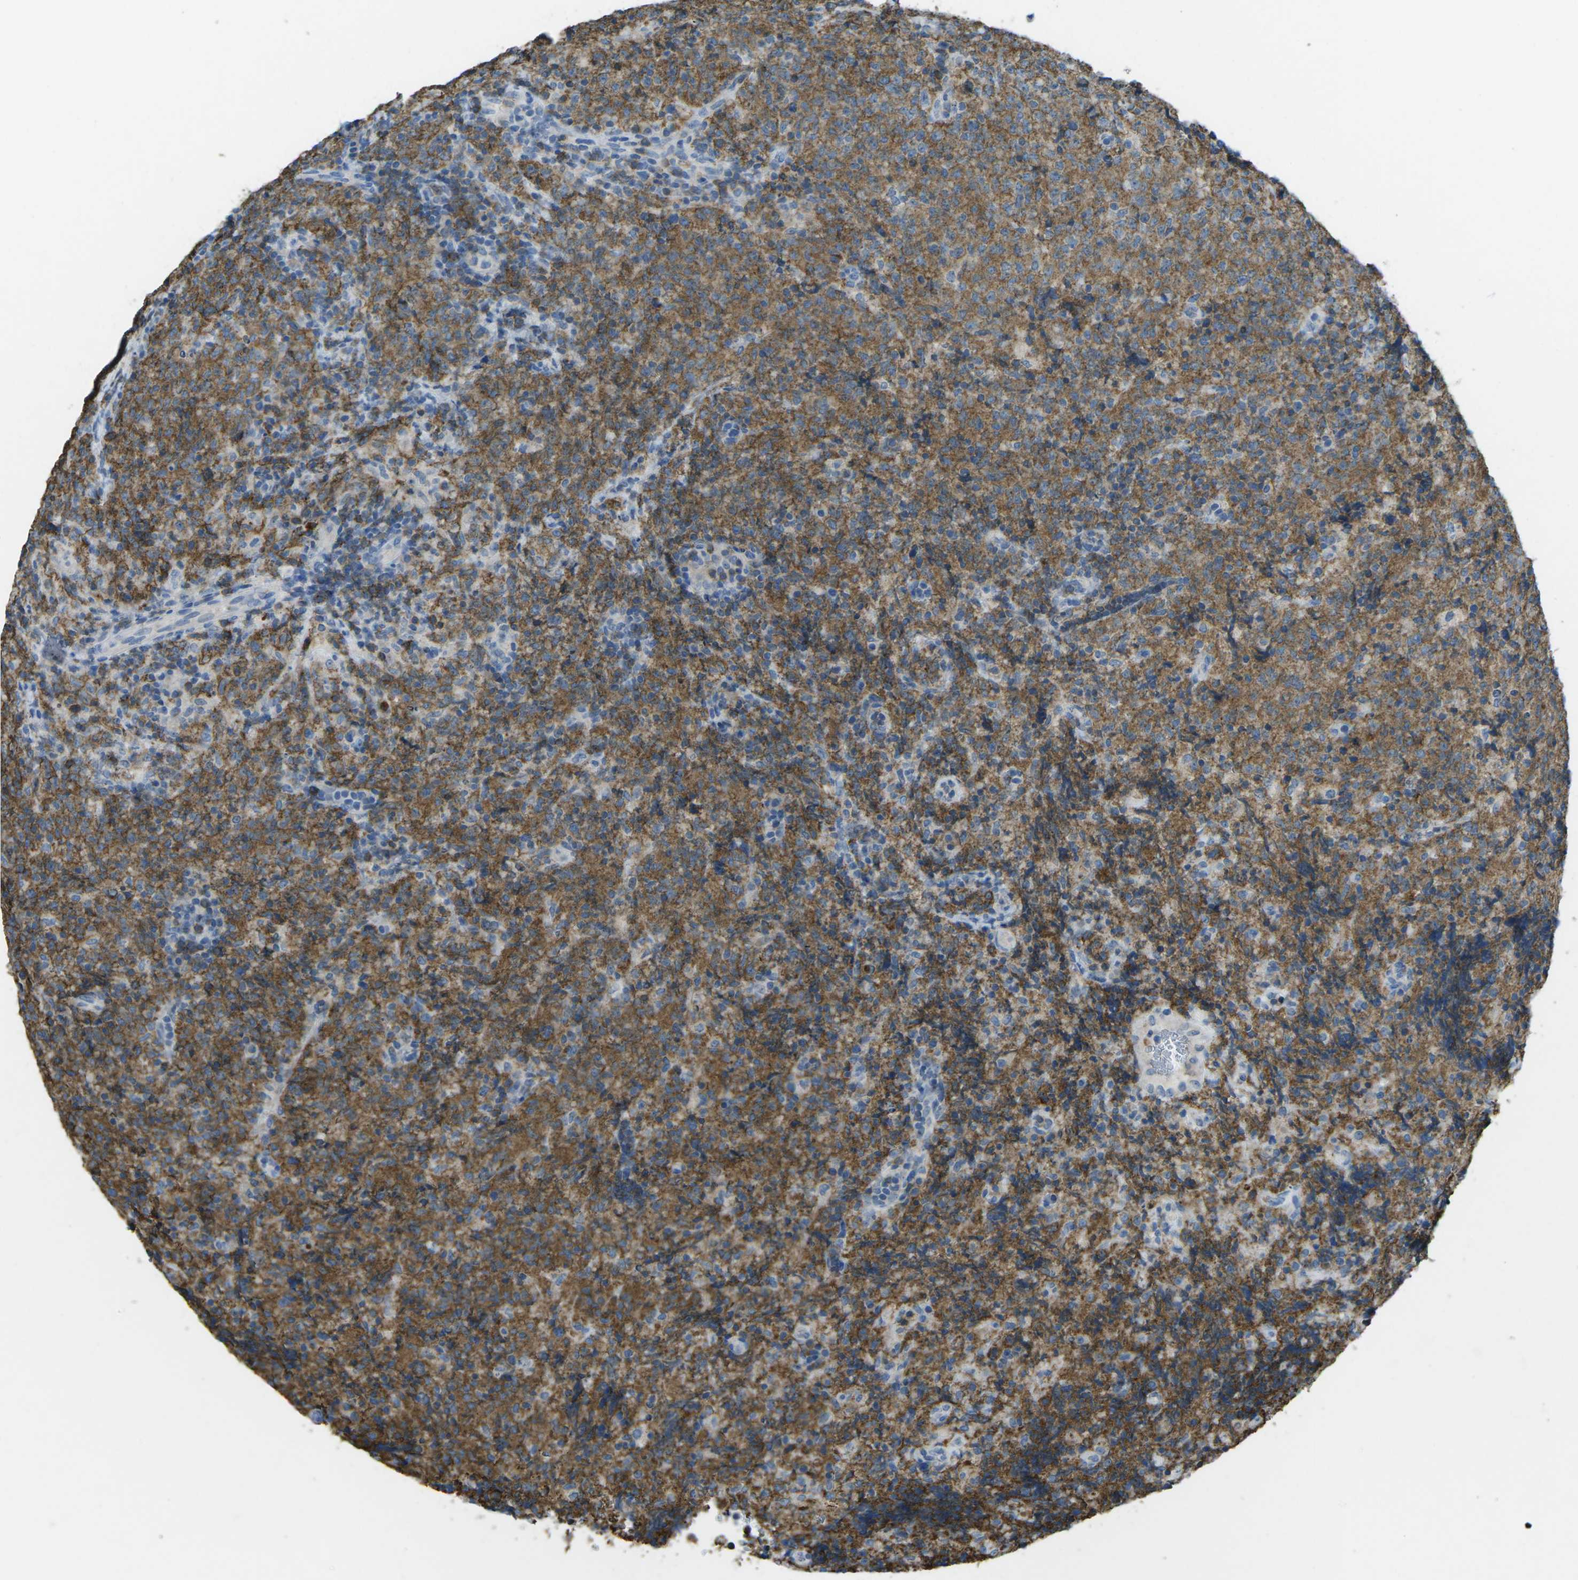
{"staining": {"intensity": "moderate", "quantity": ">75%", "location": "cytoplasmic/membranous"}, "tissue": "lymphoma", "cell_type": "Tumor cells", "image_type": "cancer", "snomed": [{"axis": "morphology", "description": "Malignant lymphoma, non-Hodgkin's type, High grade"}, {"axis": "topography", "description": "Tonsil"}], "caption": "Protein analysis of lymphoma tissue shows moderate cytoplasmic/membranous staining in approximately >75% of tumor cells.", "gene": "CD19", "patient": {"sex": "female", "age": 36}}